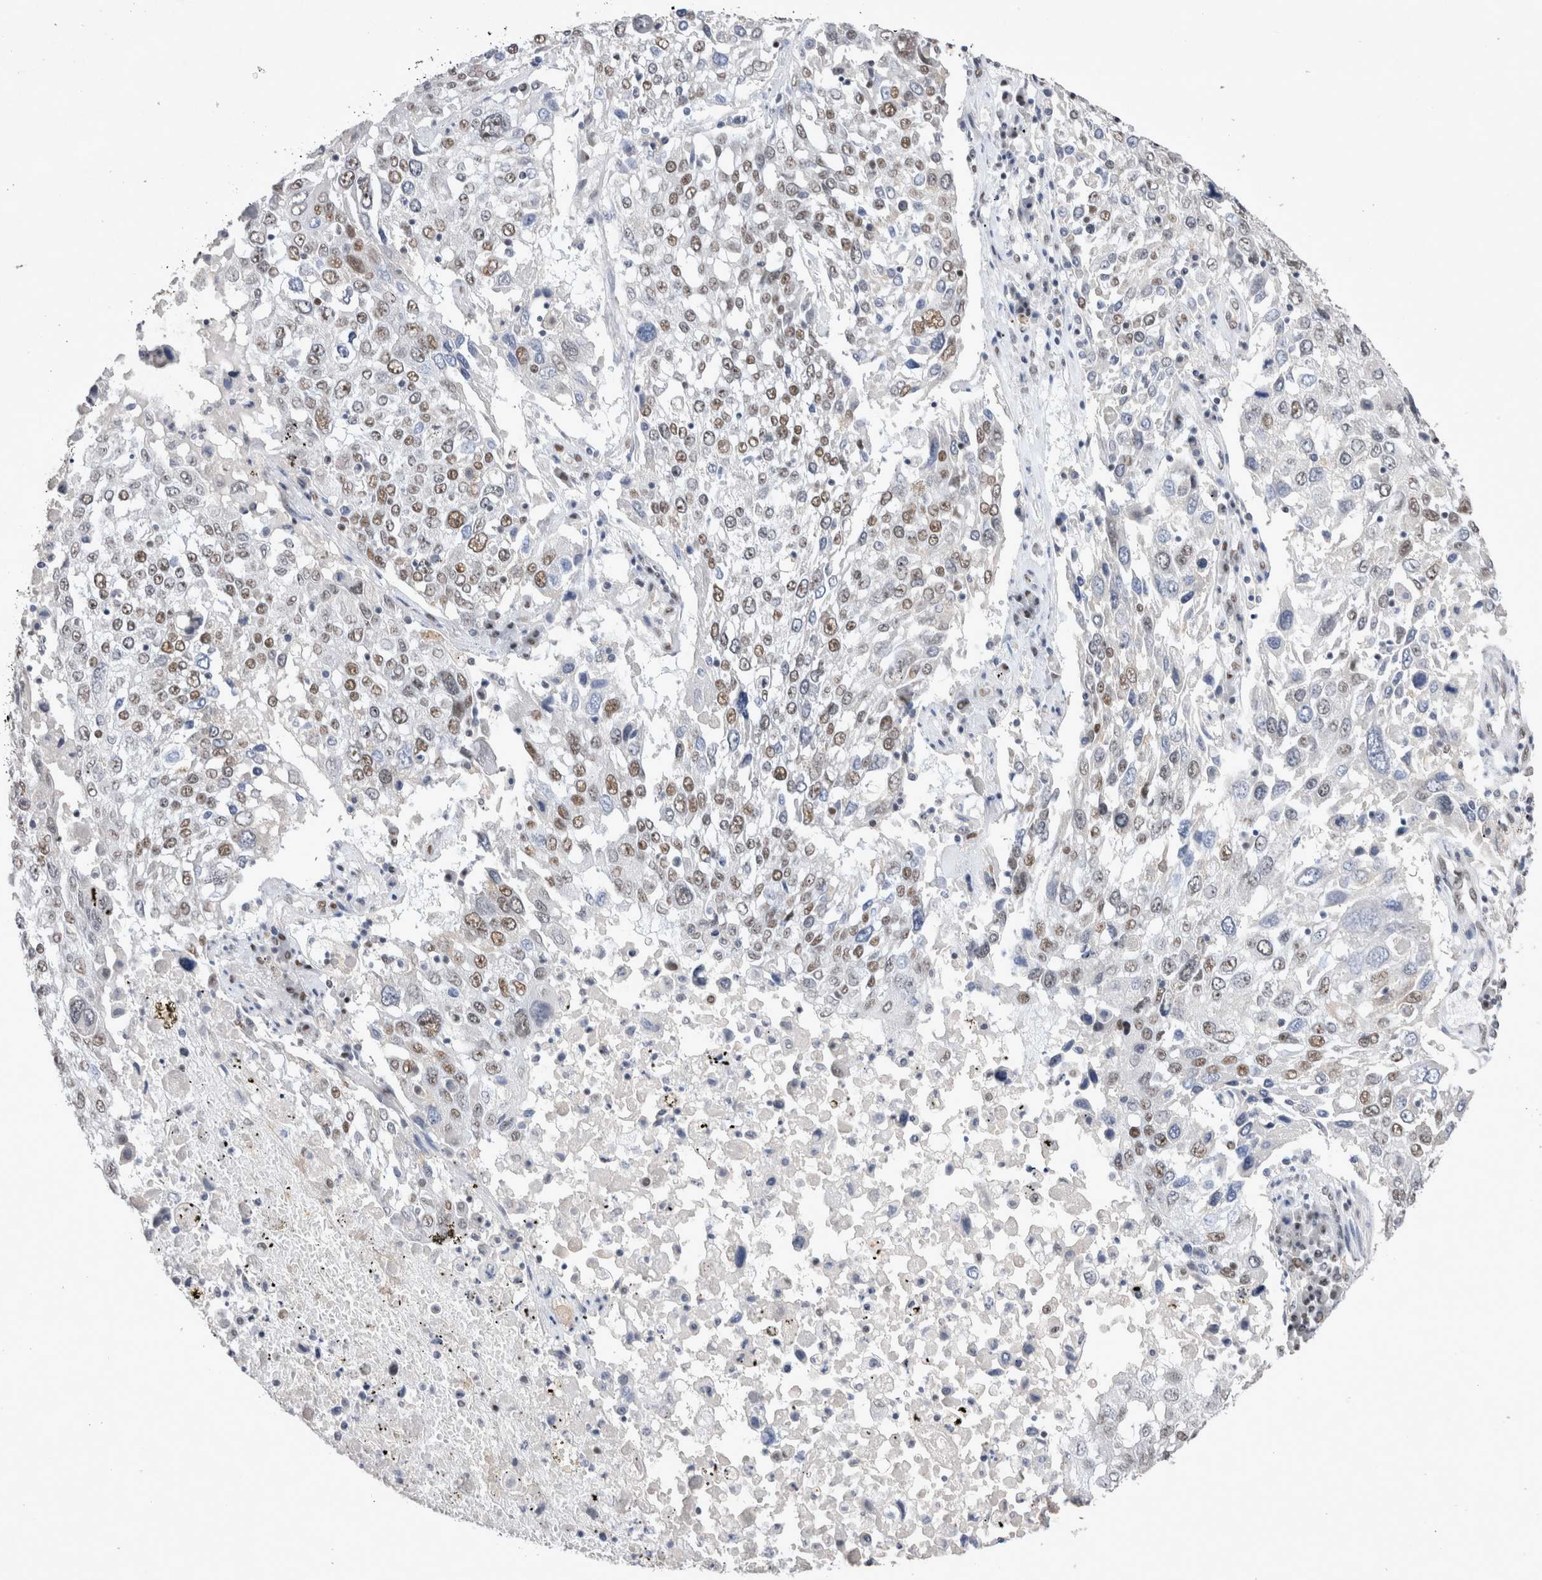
{"staining": {"intensity": "moderate", "quantity": "25%-75%", "location": "nuclear"}, "tissue": "lung cancer", "cell_type": "Tumor cells", "image_type": "cancer", "snomed": [{"axis": "morphology", "description": "Squamous cell carcinoma, NOS"}, {"axis": "topography", "description": "Lung"}], "caption": "Approximately 25%-75% of tumor cells in lung squamous cell carcinoma display moderate nuclear protein staining as visualized by brown immunohistochemical staining.", "gene": "RBM6", "patient": {"sex": "male", "age": 65}}